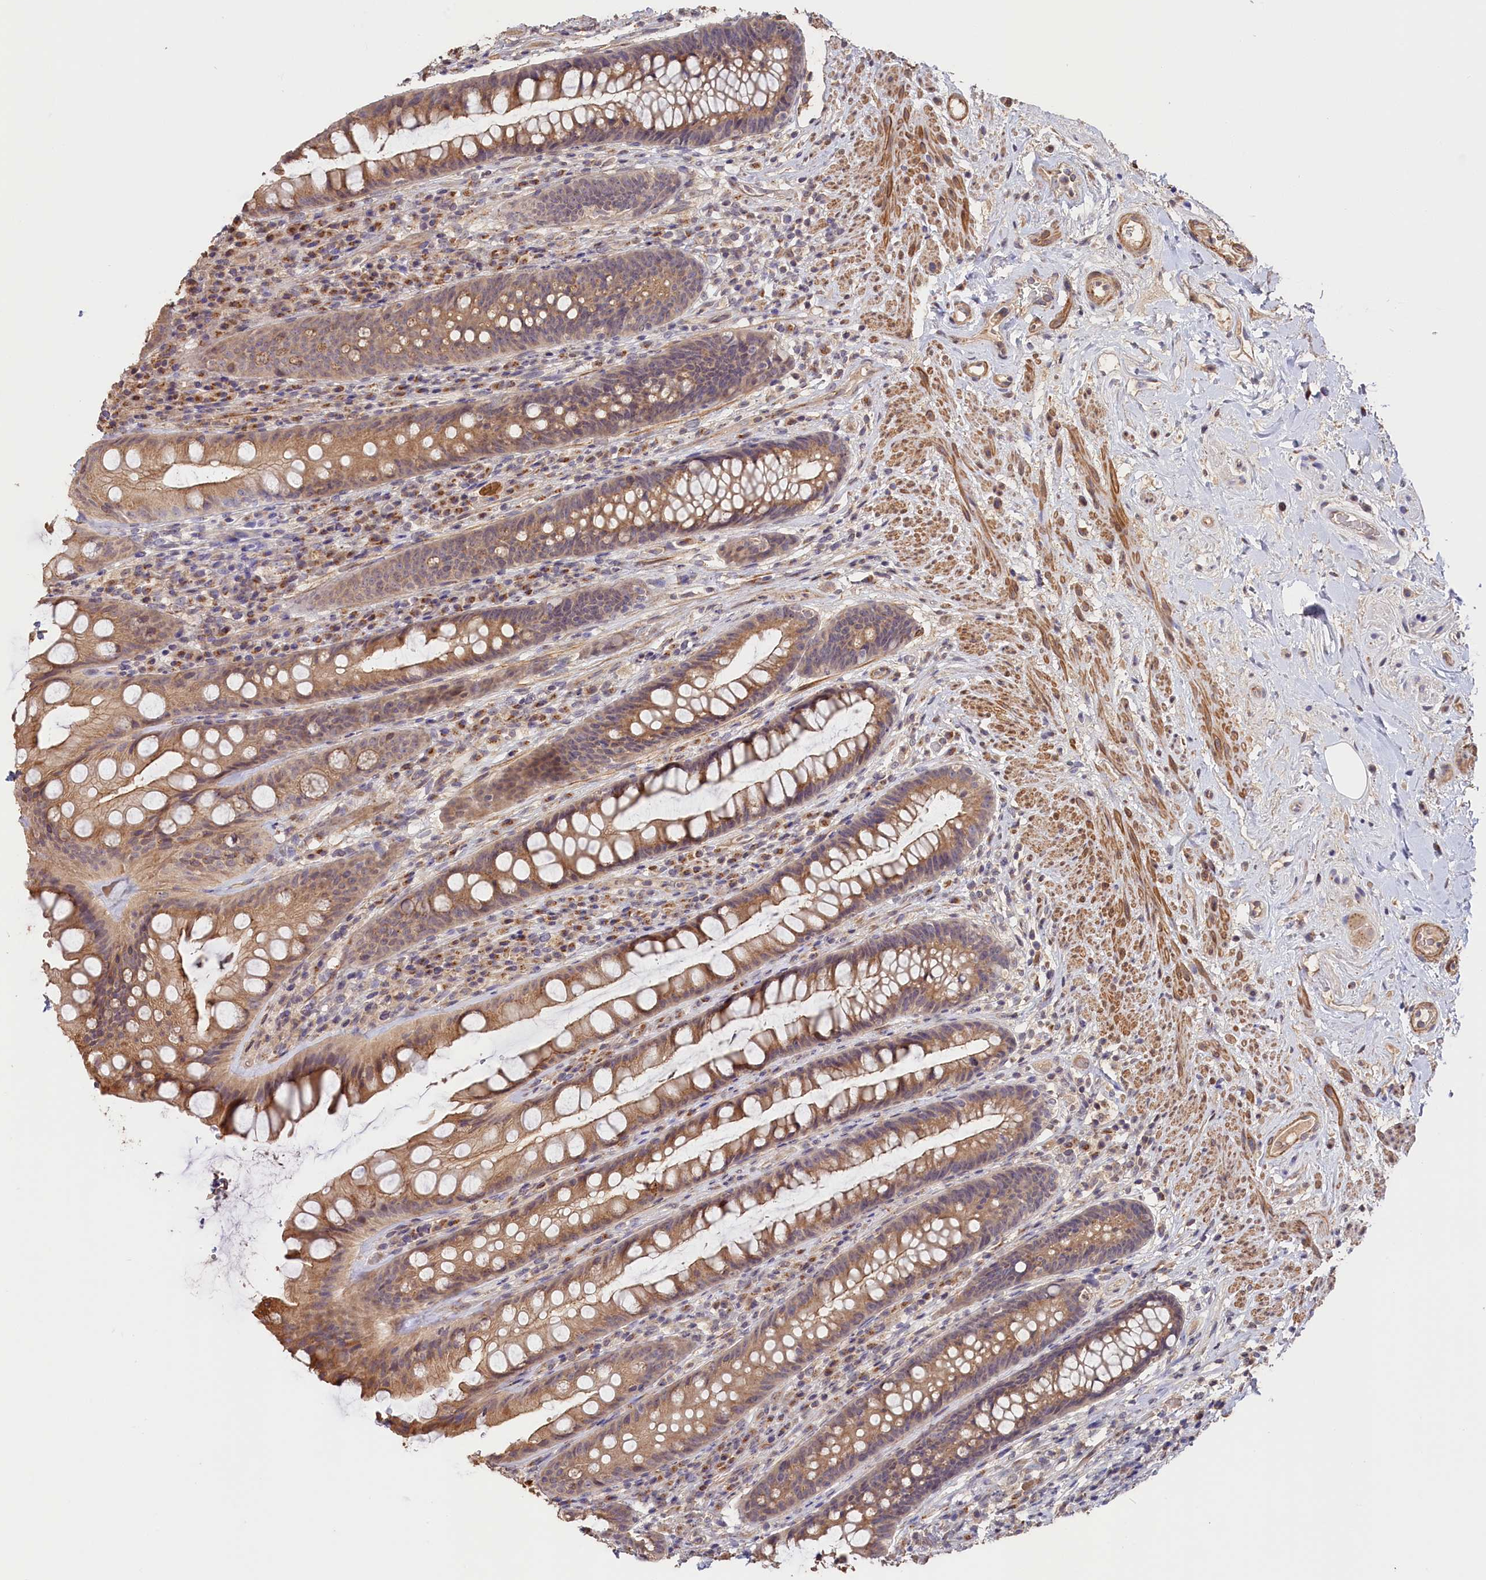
{"staining": {"intensity": "moderate", "quantity": ">75%", "location": "cytoplasmic/membranous"}, "tissue": "rectum", "cell_type": "Glandular cells", "image_type": "normal", "snomed": [{"axis": "morphology", "description": "Normal tissue, NOS"}, {"axis": "topography", "description": "Rectum"}], "caption": "Rectum stained for a protein (brown) displays moderate cytoplasmic/membranous positive expression in about >75% of glandular cells.", "gene": "TANGO6", "patient": {"sex": "male", "age": 74}}